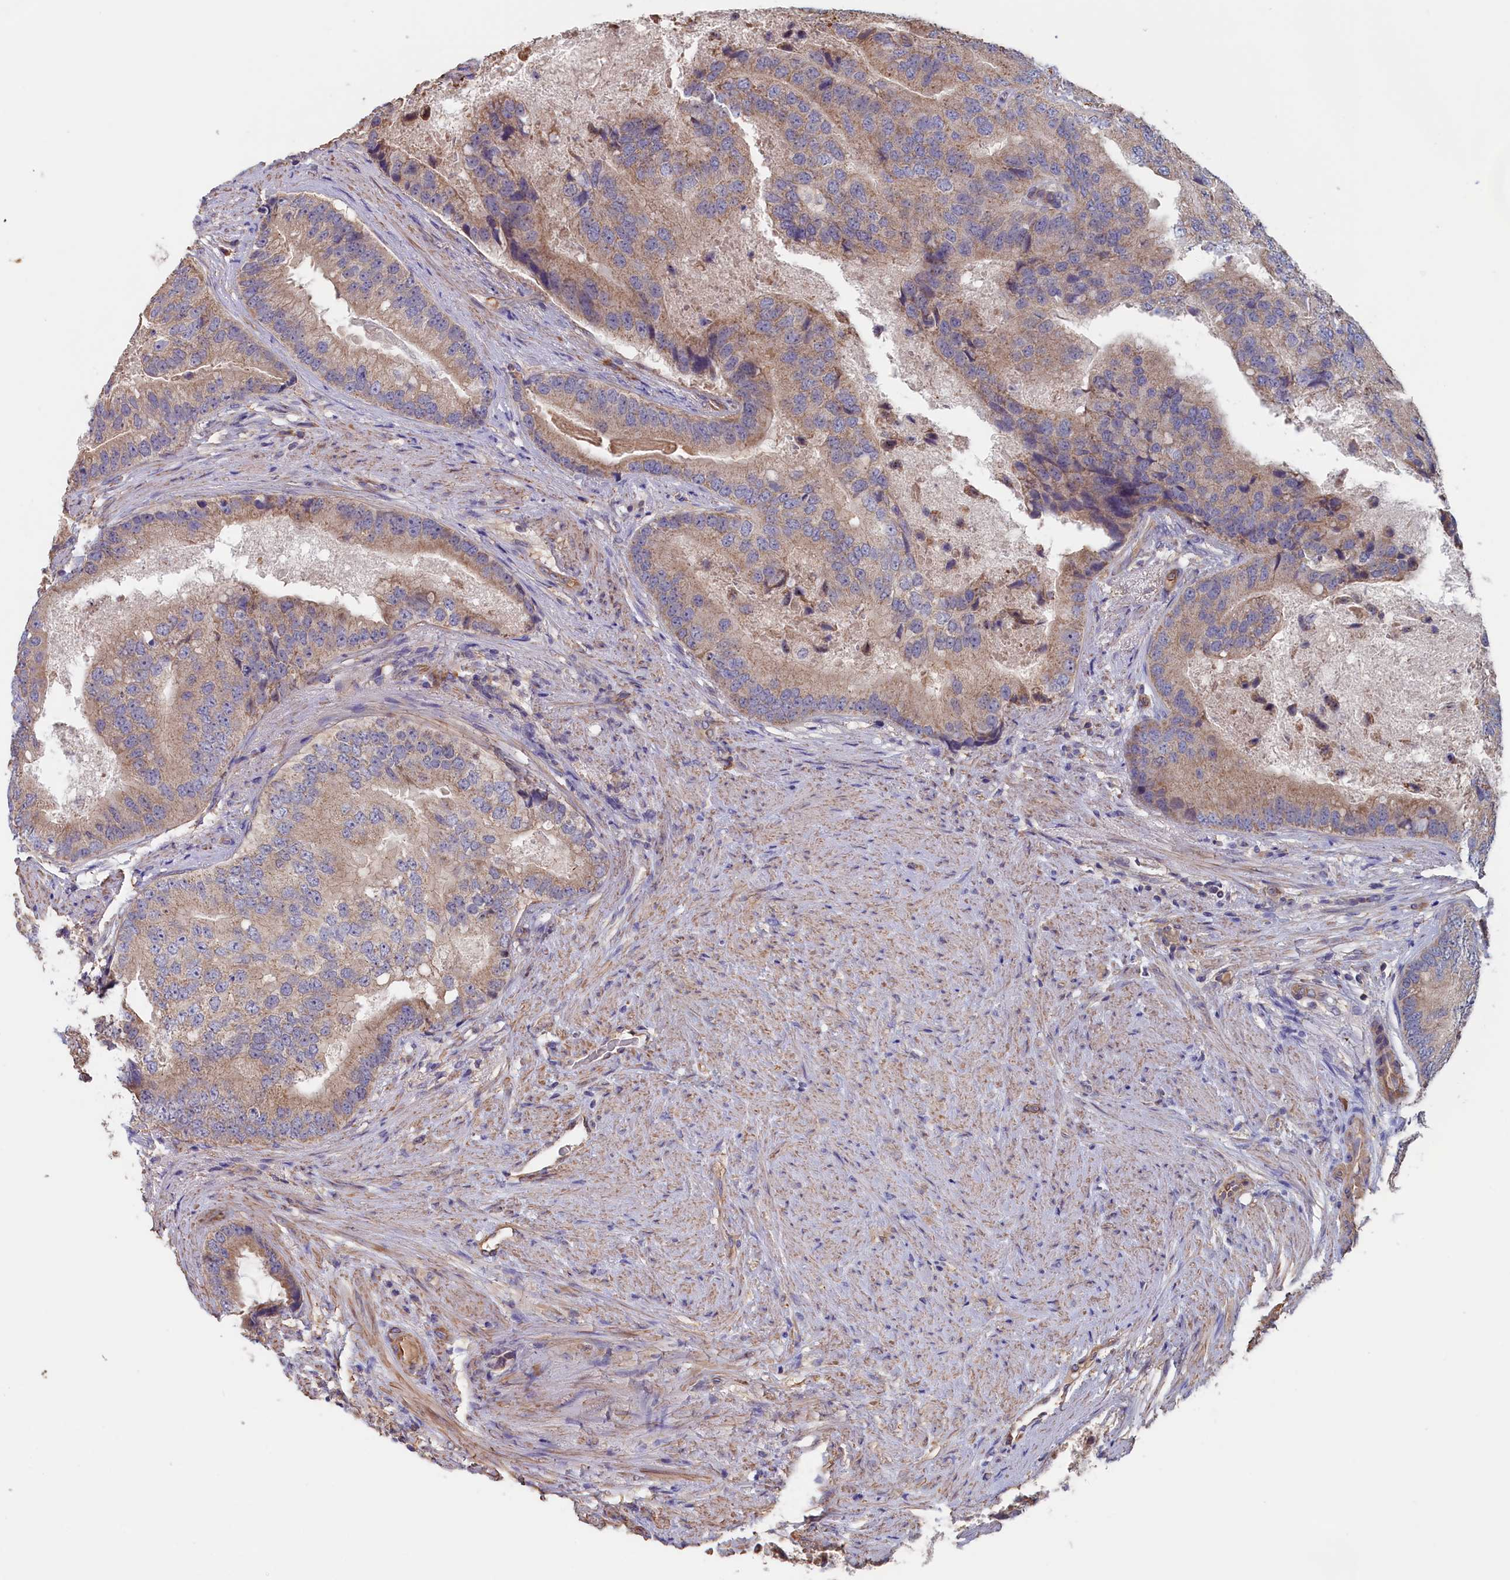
{"staining": {"intensity": "moderate", "quantity": "25%-75%", "location": "cytoplasmic/membranous"}, "tissue": "prostate cancer", "cell_type": "Tumor cells", "image_type": "cancer", "snomed": [{"axis": "morphology", "description": "Adenocarcinoma, High grade"}, {"axis": "topography", "description": "Prostate"}], "caption": "Protein staining exhibits moderate cytoplasmic/membranous expression in about 25%-75% of tumor cells in adenocarcinoma (high-grade) (prostate).", "gene": "ANKRD2", "patient": {"sex": "male", "age": 70}}